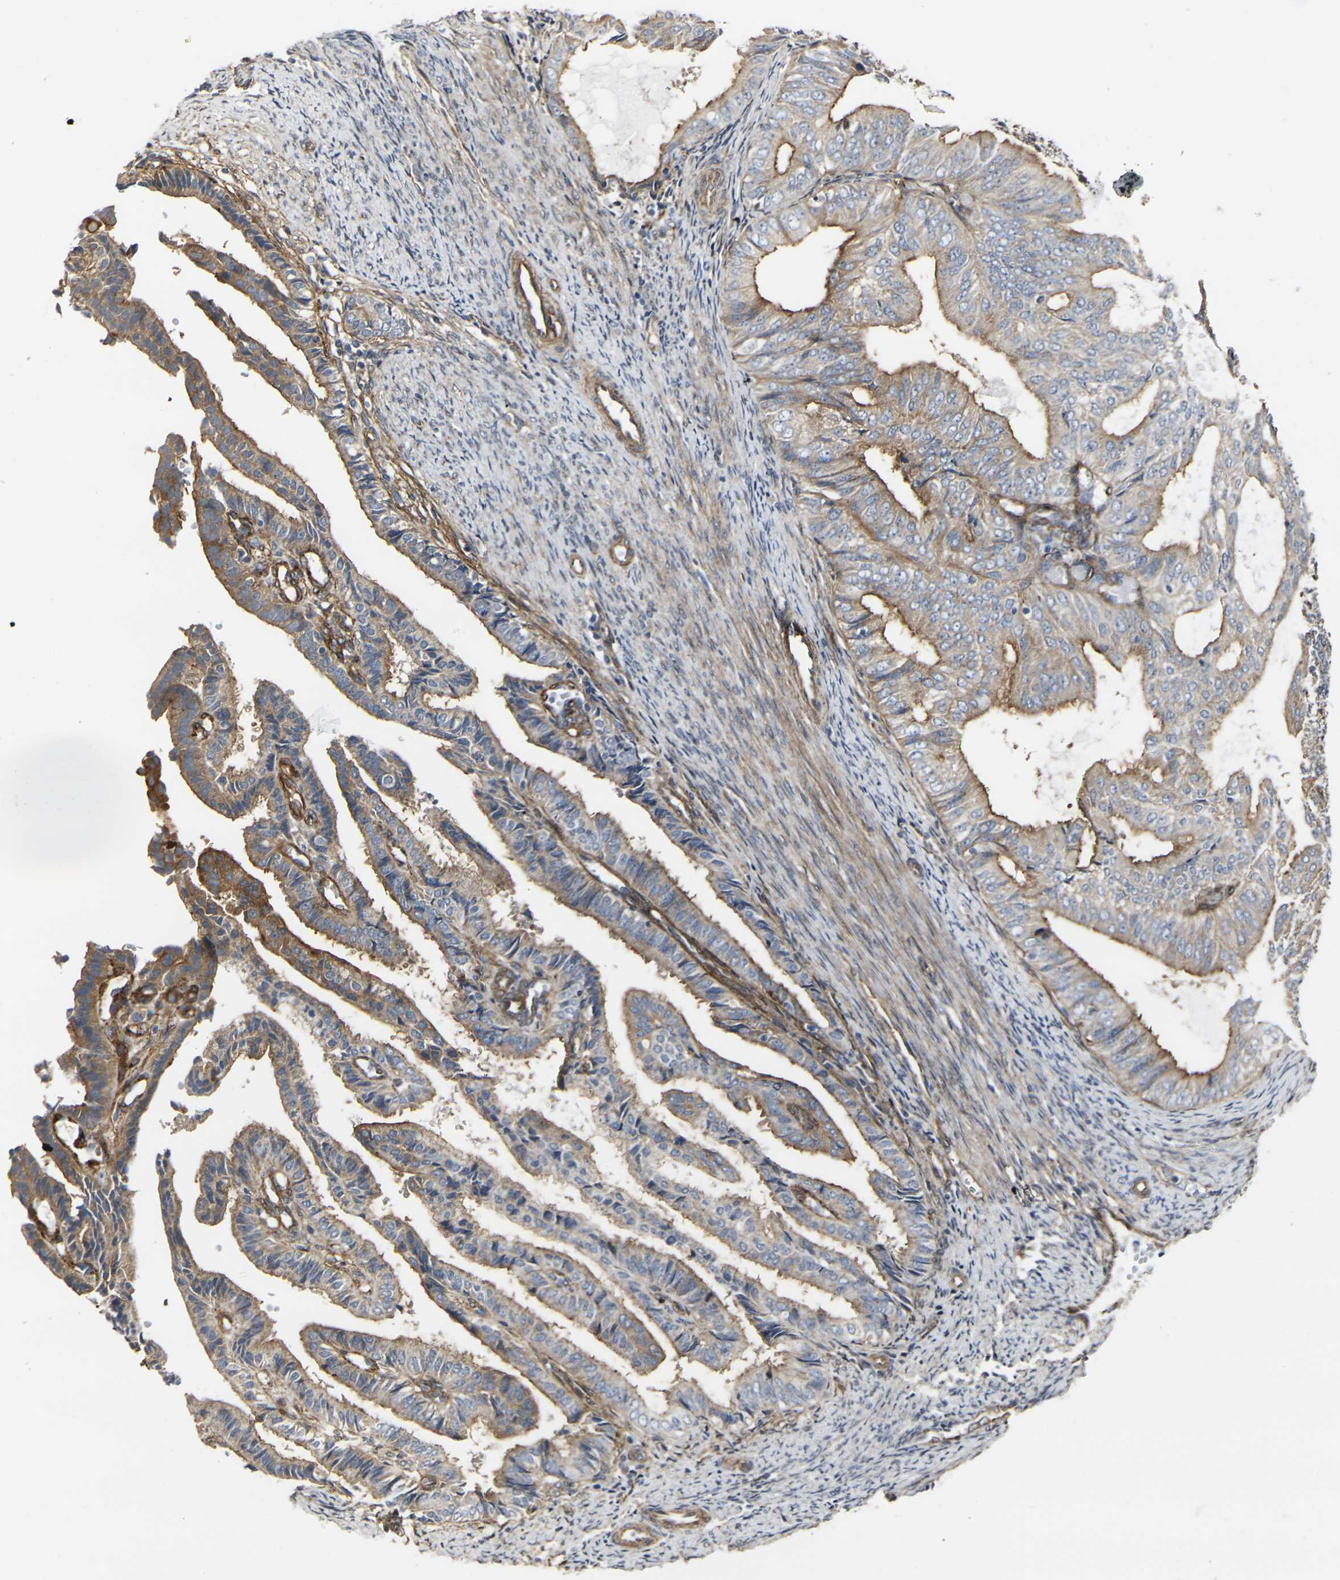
{"staining": {"intensity": "moderate", "quantity": ">75%", "location": "cytoplasmic/membranous"}, "tissue": "endometrial cancer", "cell_type": "Tumor cells", "image_type": "cancer", "snomed": [{"axis": "morphology", "description": "Adenocarcinoma, NOS"}, {"axis": "topography", "description": "Endometrium"}], "caption": "Adenocarcinoma (endometrial) tissue shows moderate cytoplasmic/membranous positivity in about >75% of tumor cells, visualized by immunohistochemistry.", "gene": "MYOF", "patient": {"sex": "female", "age": 58}}